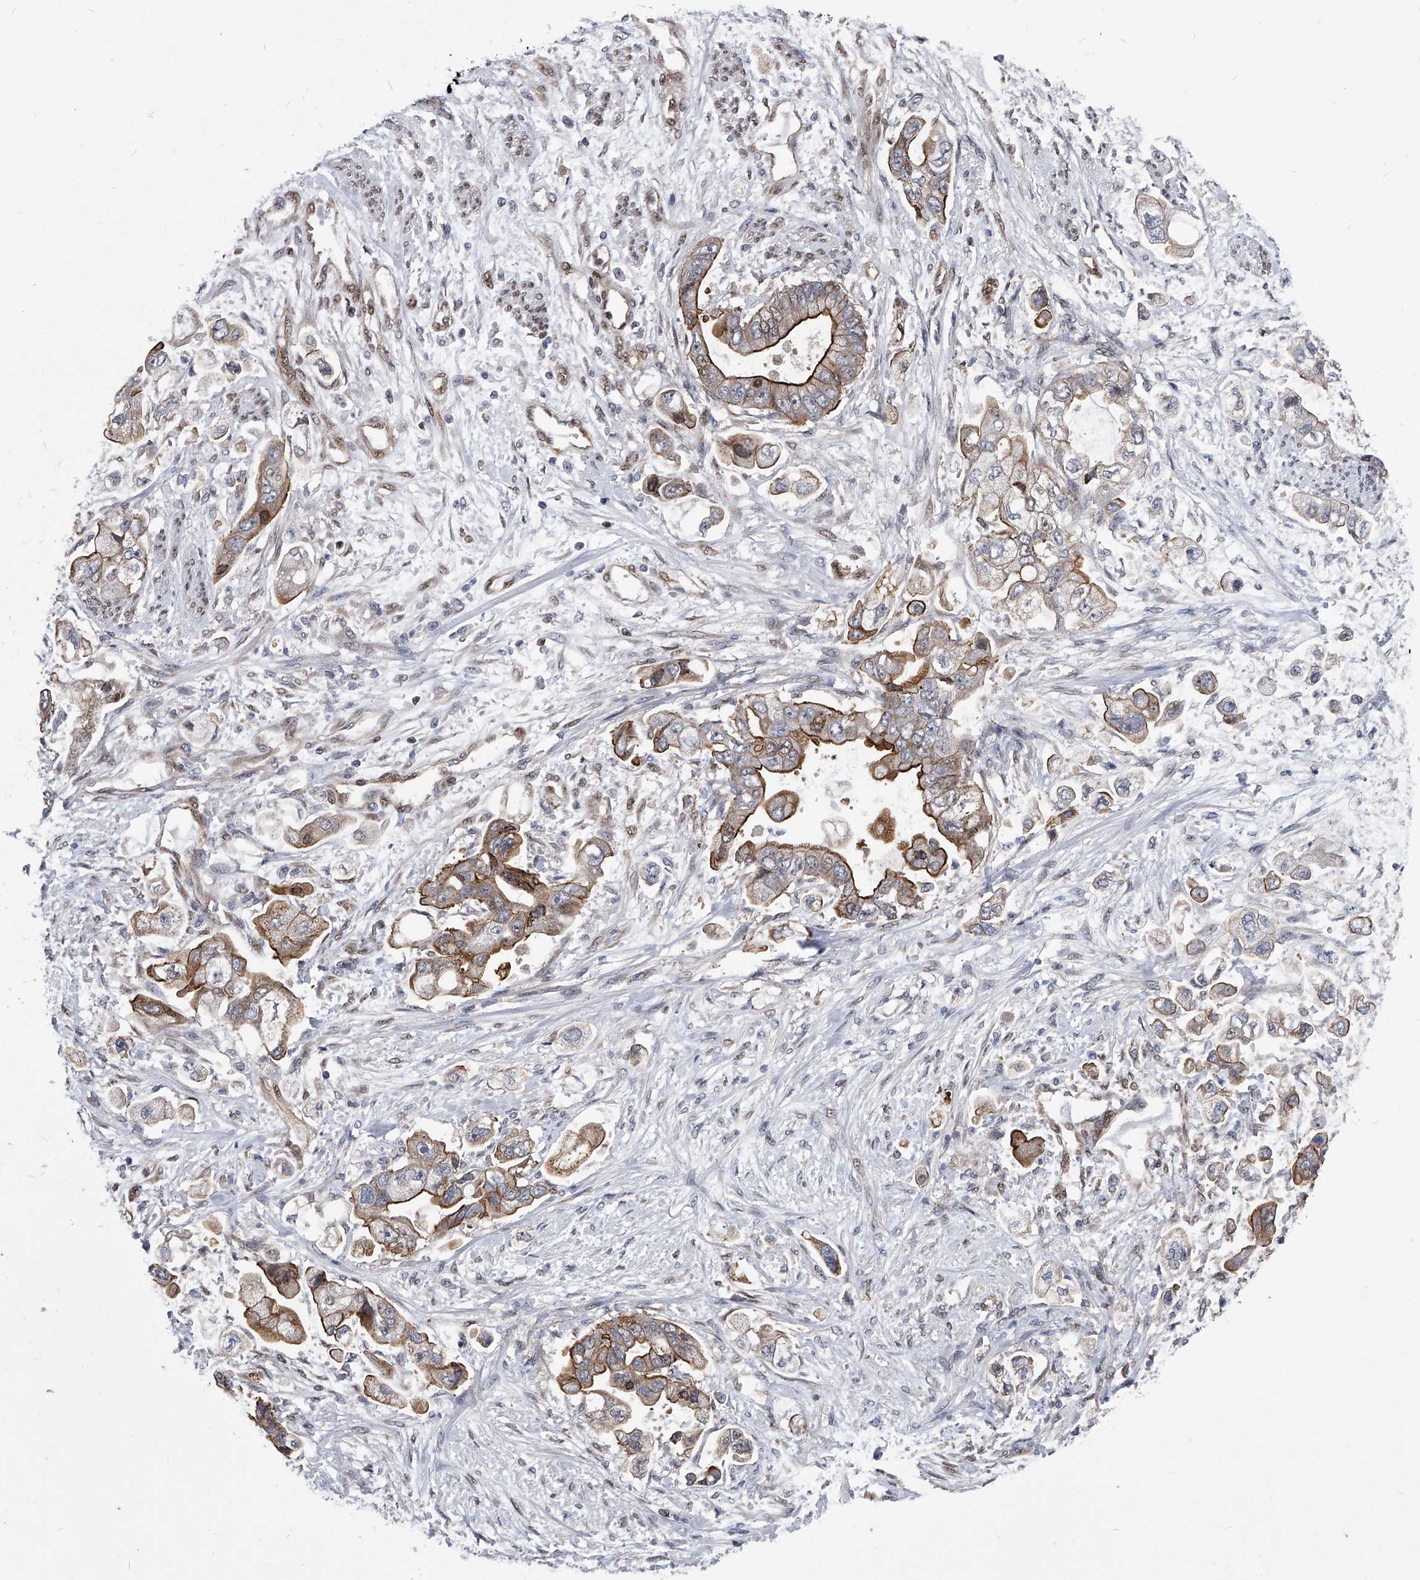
{"staining": {"intensity": "moderate", "quantity": "25%-75%", "location": "cytoplasmic/membranous"}, "tissue": "stomach cancer", "cell_type": "Tumor cells", "image_type": "cancer", "snomed": [{"axis": "morphology", "description": "Adenocarcinoma, NOS"}, {"axis": "topography", "description": "Stomach"}], "caption": "Protein expression analysis of adenocarcinoma (stomach) reveals moderate cytoplasmic/membranous expression in approximately 25%-75% of tumor cells.", "gene": "ZNF76", "patient": {"sex": "male", "age": 62}}